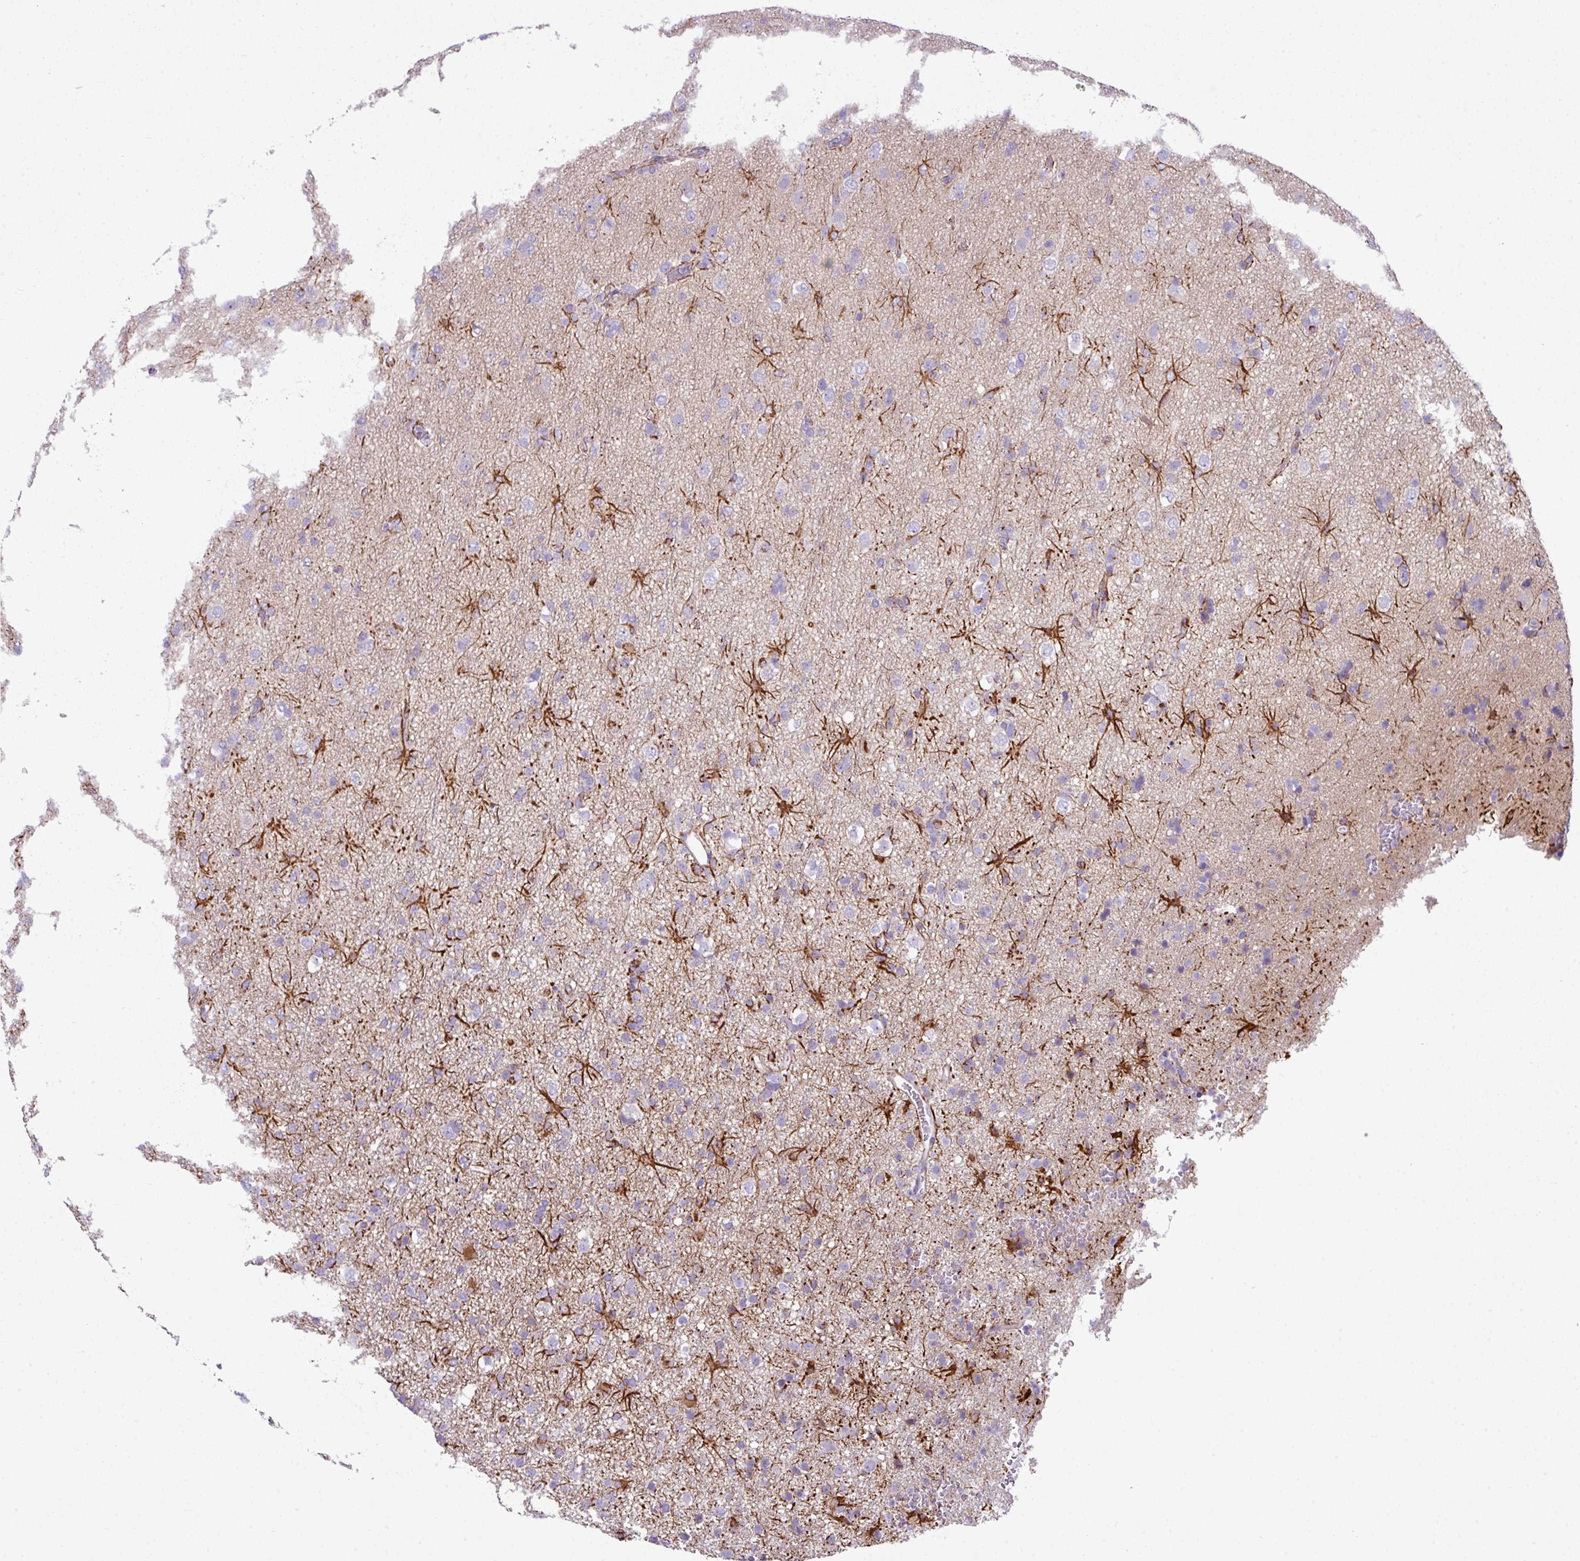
{"staining": {"intensity": "negative", "quantity": "none", "location": "none"}, "tissue": "glioma", "cell_type": "Tumor cells", "image_type": "cancer", "snomed": [{"axis": "morphology", "description": "Glioma, malignant, Low grade"}, {"axis": "topography", "description": "Brain"}], "caption": "Immunohistochemistry (IHC) histopathology image of malignant glioma (low-grade) stained for a protein (brown), which reveals no positivity in tumor cells.", "gene": "ABCC5", "patient": {"sex": "male", "age": 65}}